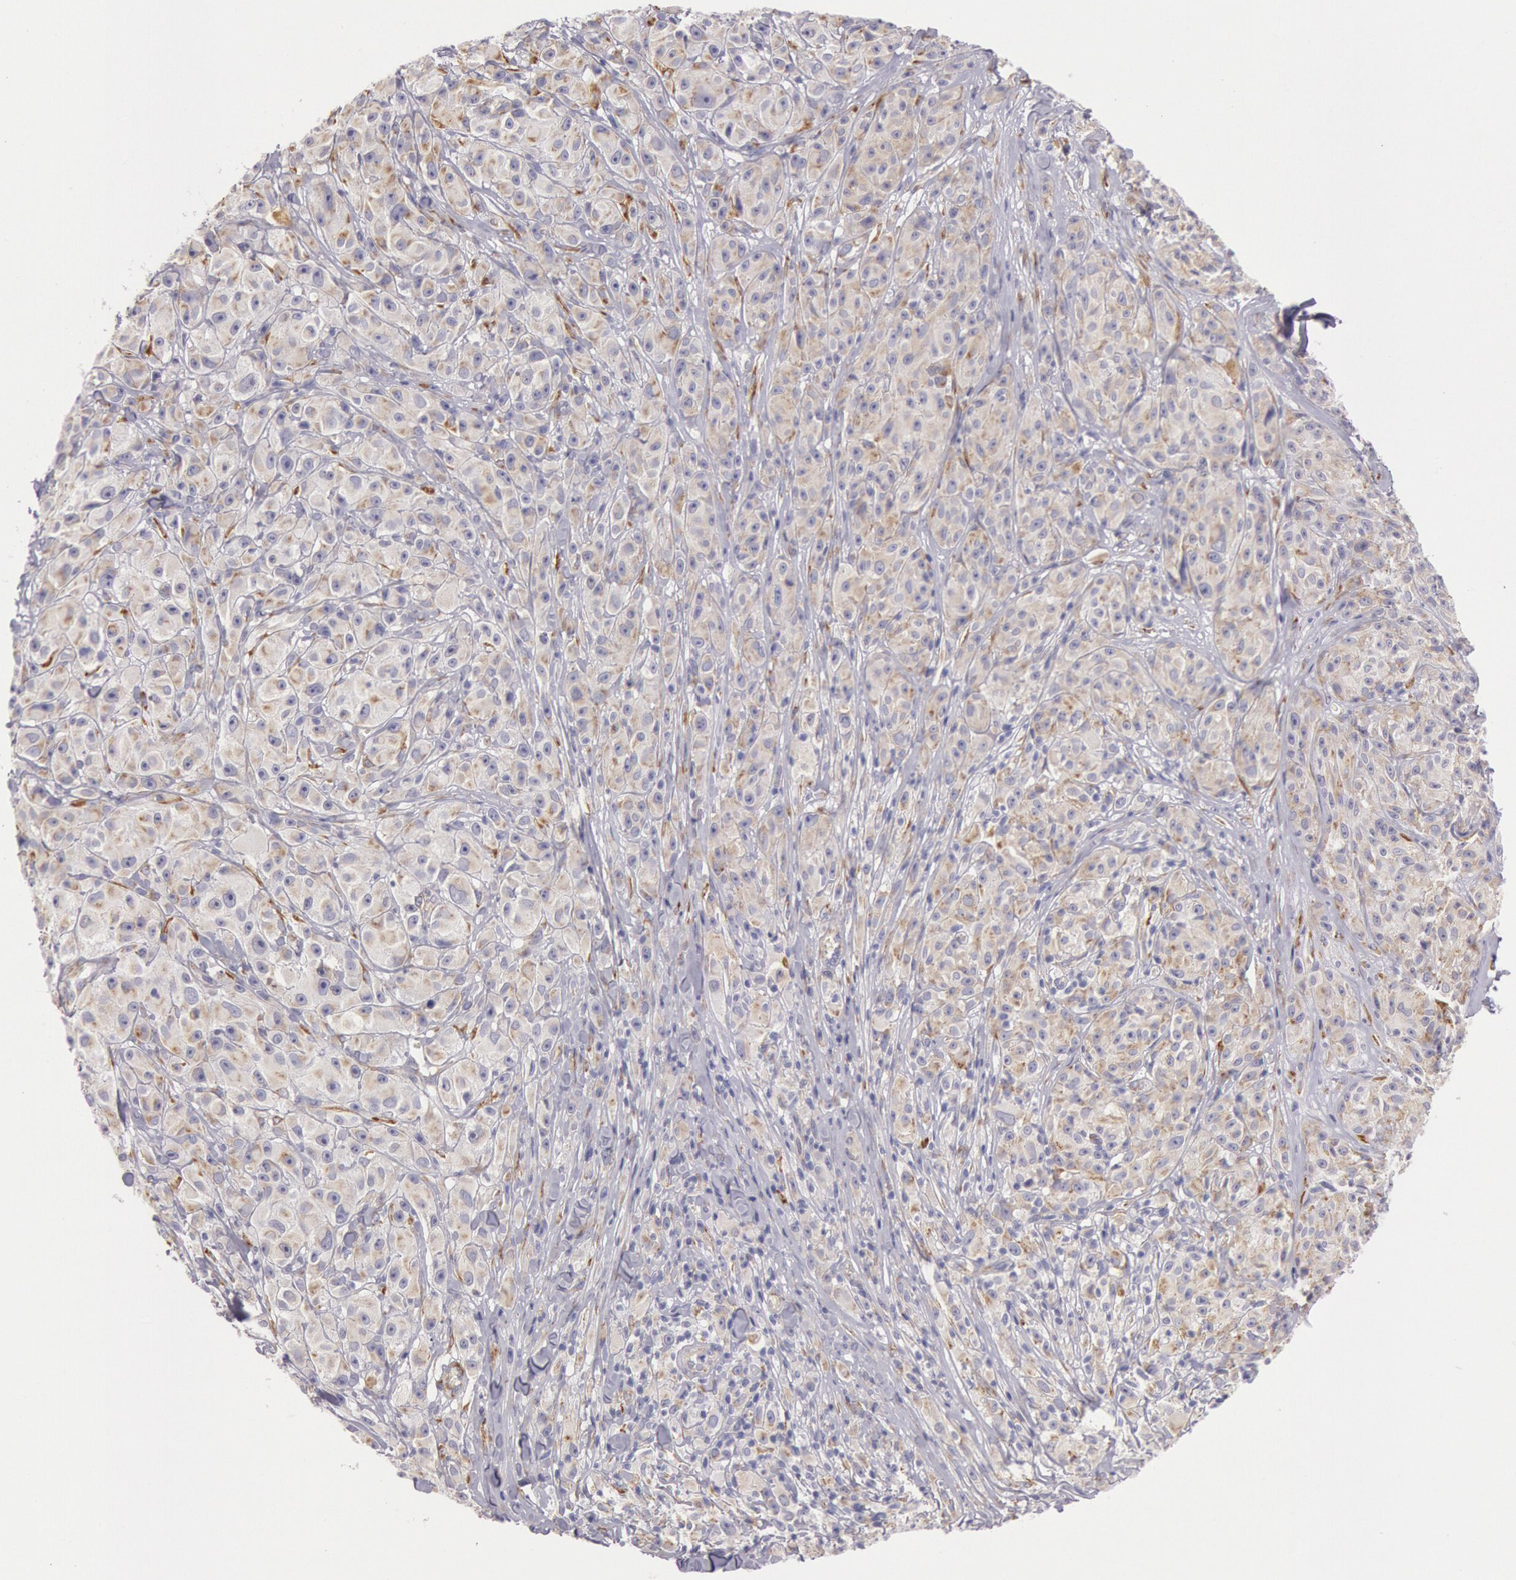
{"staining": {"intensity": "weak", "quantity": ">75%", "location": "cytoplasmic/membranous"}, "tissue": "melanoma", "cell_type": "Tumor cells", "image_type": "cancer", "snomed": [{"axis": "morphology", "description": "Malignant melanoma, NOS"}, {"axis": "topography", "description": "Skin"}], "caption": "Tumor cells reveal weak cytoplasmic/membranous staining in about >75% of cells in melanoma.", "gene": "CIDEB", "patient": {"sex": "male", "age": 56}}